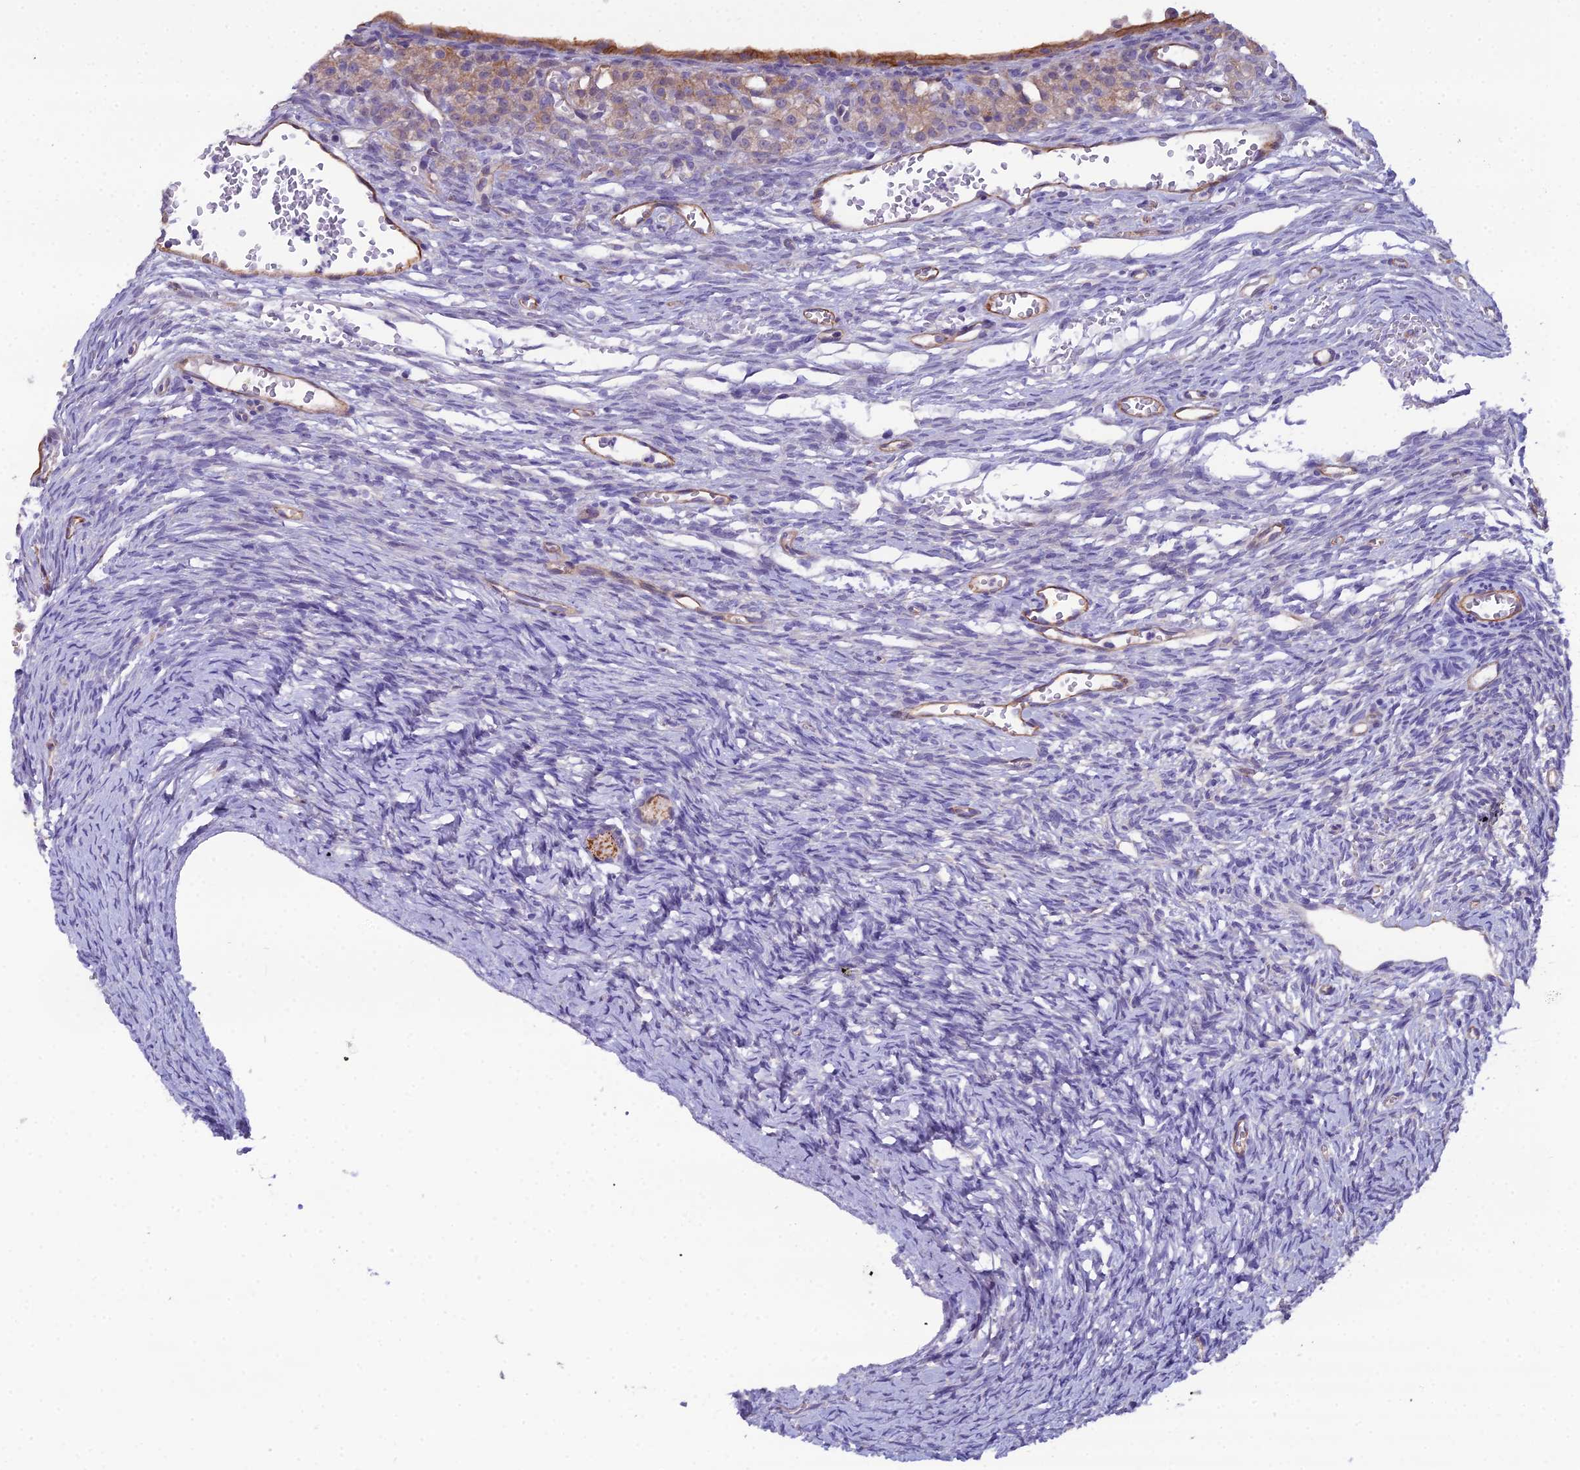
{"staining": {"intensity": "moderate", "quantity": ">75%", "location": "cytoplasmic/membranous"}, "tissue": "ovary", "cell_type": "Follicle cells", "image_type": "normal", "snomed": [{"axis": "morphology", "description": "Normal tissue, NOS"}, {"axis": "topography", "description": "Ovary"}], "caption": "A histopathology image of ovary stained for a protein reveals moderate cytoplasmic/membranous brown staining in follicle cells. (DAB (3,3'-diaminobenzidine) IHC with brightfield microscopy, high magnification).", "gene": "CFAP47", "patient": {"sex": "female", "age": 39}}